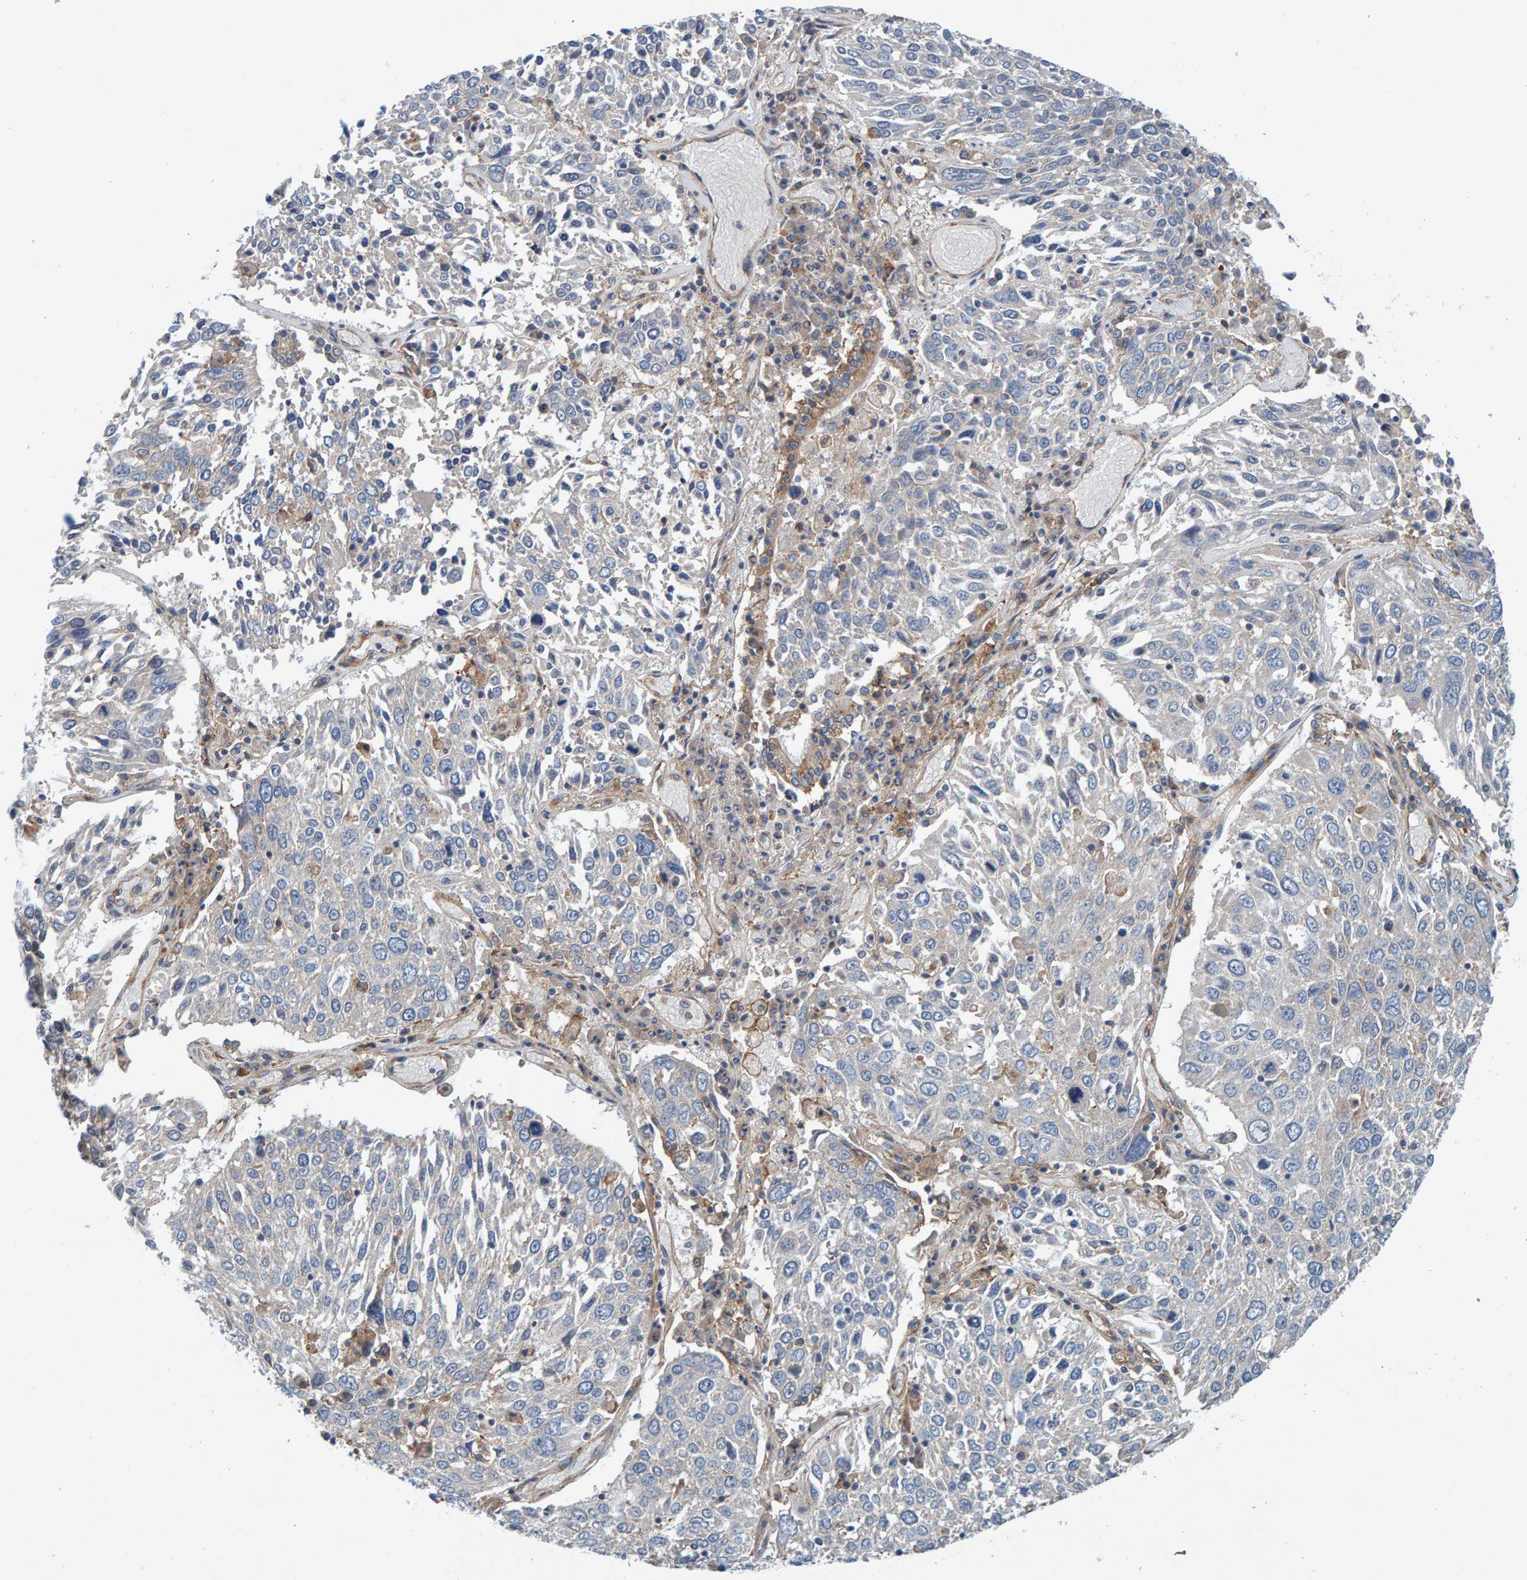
{"staining": {"intensity": "negative", "quantity": "none", "location": "none"}, "tissue": "lung cancer", "cell_type": "Tumor cells", "image_type": "cancer", "snomed": [{"axis": "morphology", "description": "Squamous cell carcinoma, NOS"}, {"axis": "topography", "description": "Lung"}], "caption": "High power microscopy image of an IHC photomicrograph of squamous cell carcinoma (lung), revealing no significant expression in tumor cells. (DAB IHC visualized using brightfield microscopy, high magnification).", "gene": "MKLN1", "patient": {"sex": "male", "age": 65}}